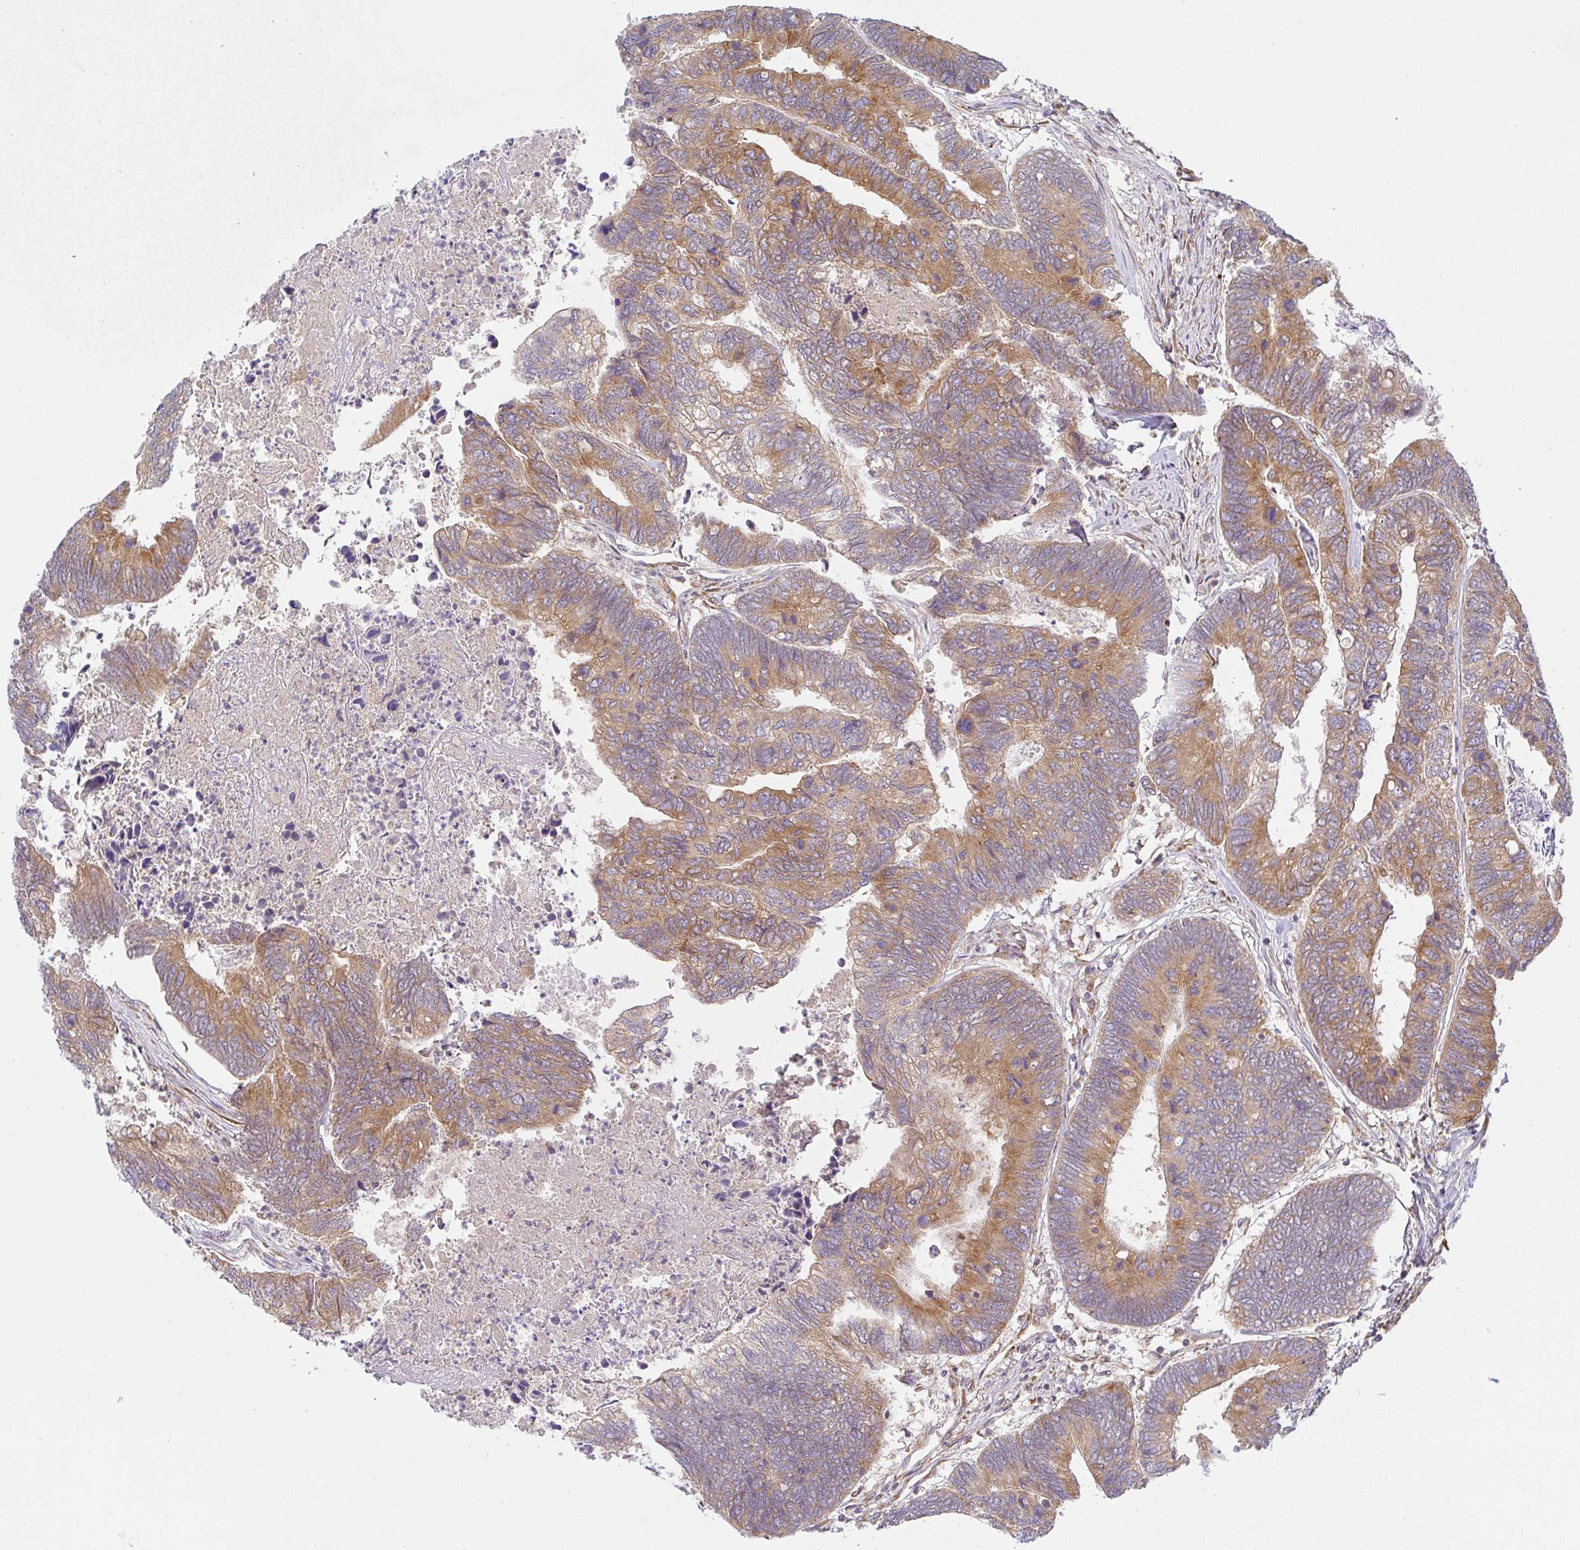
{"staining": {"intensity": "moderate", "quantity": ">75%", "location": "cytoplasmic/membranous"}, "tissue": "colorectal cancer", "cell_type": "Tumor cells", "image_type": "cancer", "snomed": [{"axis": "morphology", "description": "Adenocarcinoma, NOS"}, {"axis": "topography", "description": "Colon"}], "caption": "Protein analysis of colorectal adenocarcinoma tissue displays moderate cytoplasmic/membranous staining in about >75% of tumor cells.", "gene": "DERL2", "patient": {"sex": "female", "age": 67}}